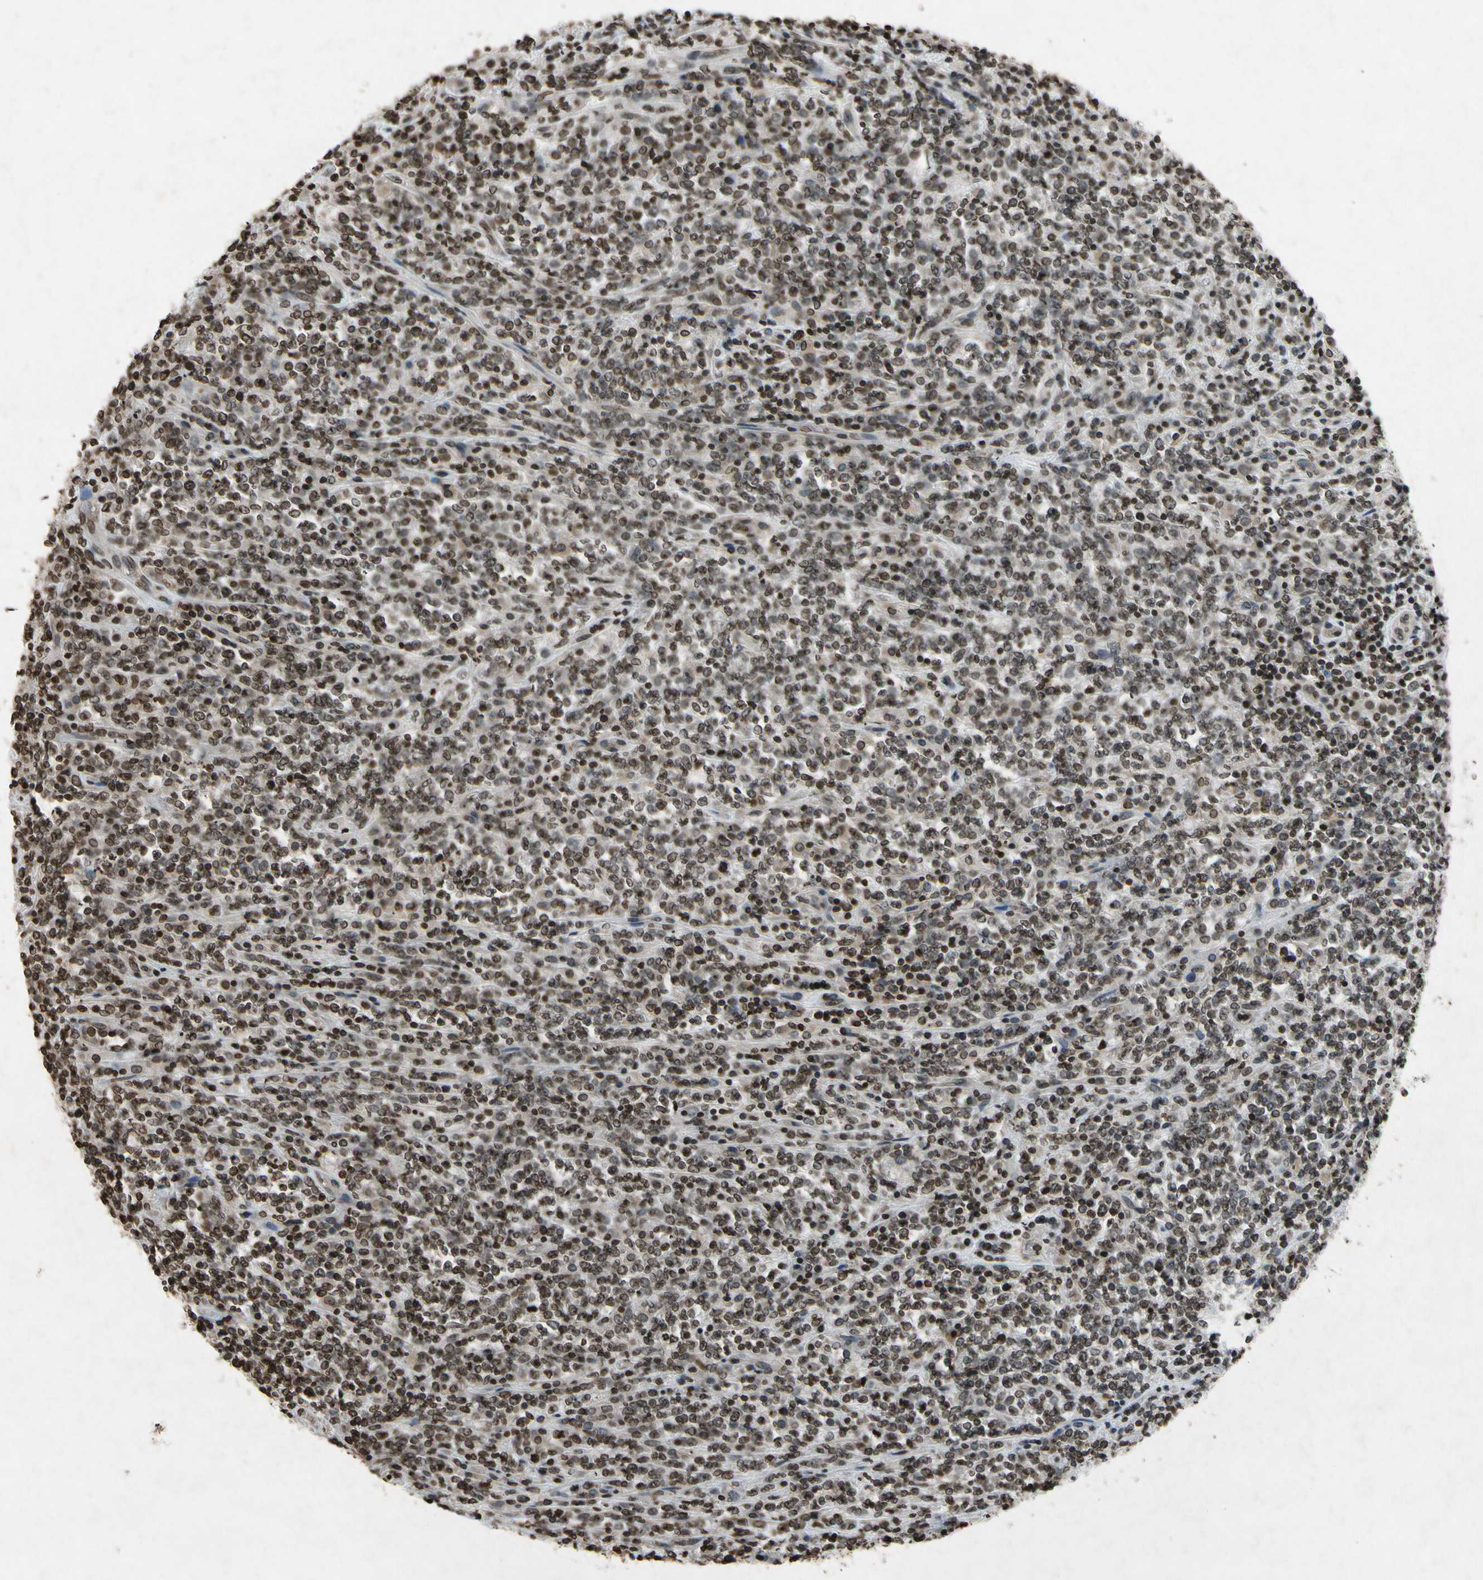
{"staining": {"intensity": "moderate", "quantity": ">75%", "location": "nuclear"}, "tissue": "lymphoma", "cell_type": "Tumor cells", "image_type": "cancer", "snomed": [{"axis": "morphology", "description": "Malignant lymphoma, non-Hodgkin's type, High grade"}, {"axis": "topography", "description": "Soft tissue"}], "caption": "High-grade malignant lymphoma, non-Hodgkin's type stained with a protein marker demonstrates moderate staining in tumor cells.", "gene": "HOXB3", "patient": {"sex": "male", "age": 18}}